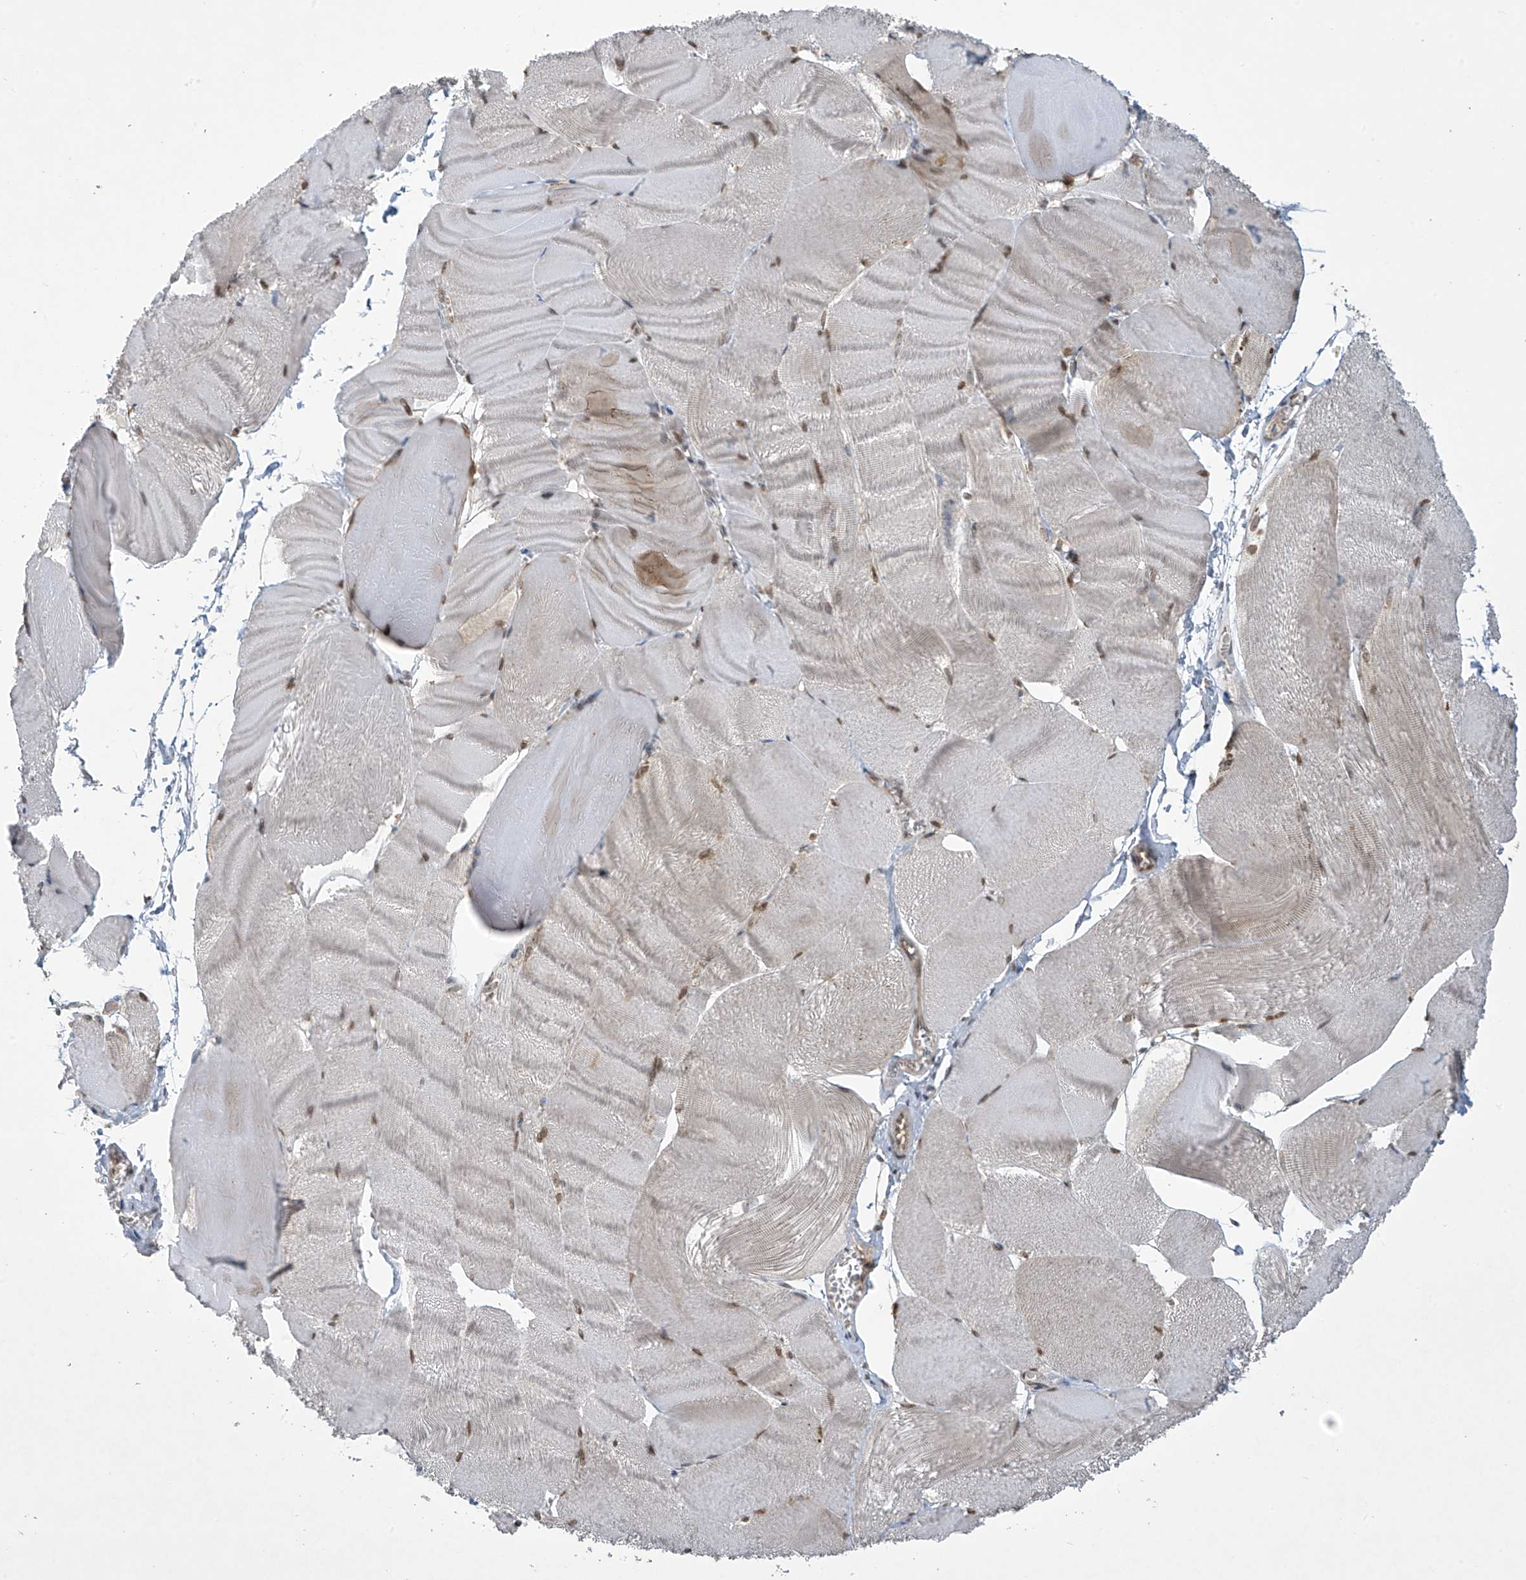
{"staining": {"intensity": "weak", "quantity": "25%-75%", "location": "cytoplasmic/membranous,nuclear"}, "tissue": "skeletal muscle", "cell_type": "Myocytes", "image_type": "normal", "snomed": [{"axis": "morphology", "description": "Normal tissue, NOS"}, {"axis": "morphology", "description": "Basal cell carcinoma"}, {"axis": "topography", "description": "Skeletal muscle"}], "caption": "This is a micrograph of IHC staining of normal skeletal muscle, which shows weak staining in the cytoplasmic/membranous,nuclear of myocytes.", "gene": "LCOR", "patient": {"sex": "female", "age": 64}}